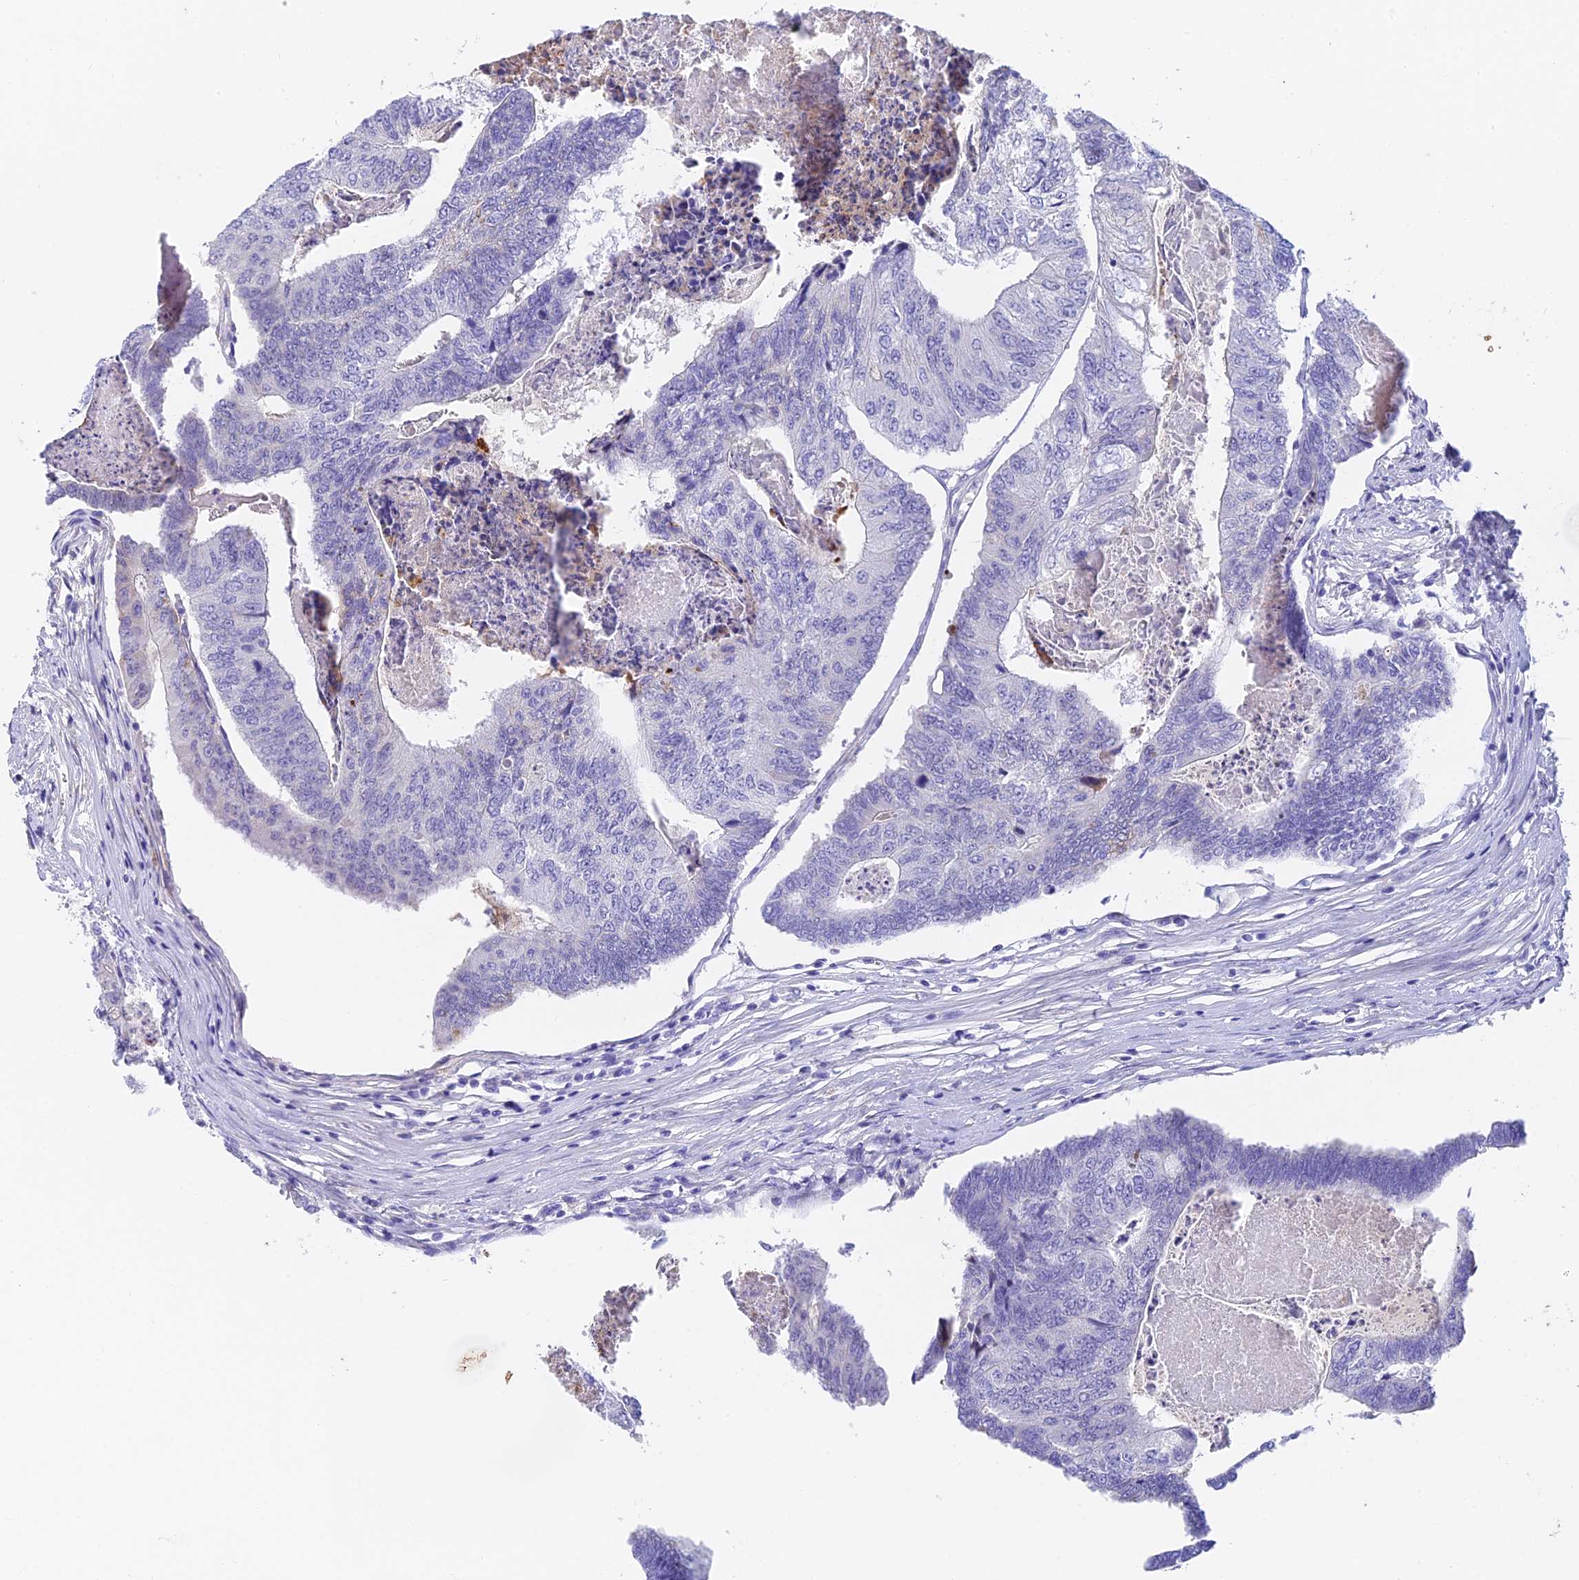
{"staining": {"intensity": "negative", "quantity": "none", "location": "none"}, "tissue": "colorectal cancer", "cell_type": "Tumor cells", "image_type": "cancer", "snomed": [{"axis": "morphology", "description": "Adenocarcinoma, NOS"}, {"axis": "topography", "description": "Colon"}], "caption": "This is an immunohistochemistry (IHC) image of colorectal cancer. There is no staining in tumor cells.", "gene": "ADAMTS13", "patient": {"sex": "female", "age": 67}}